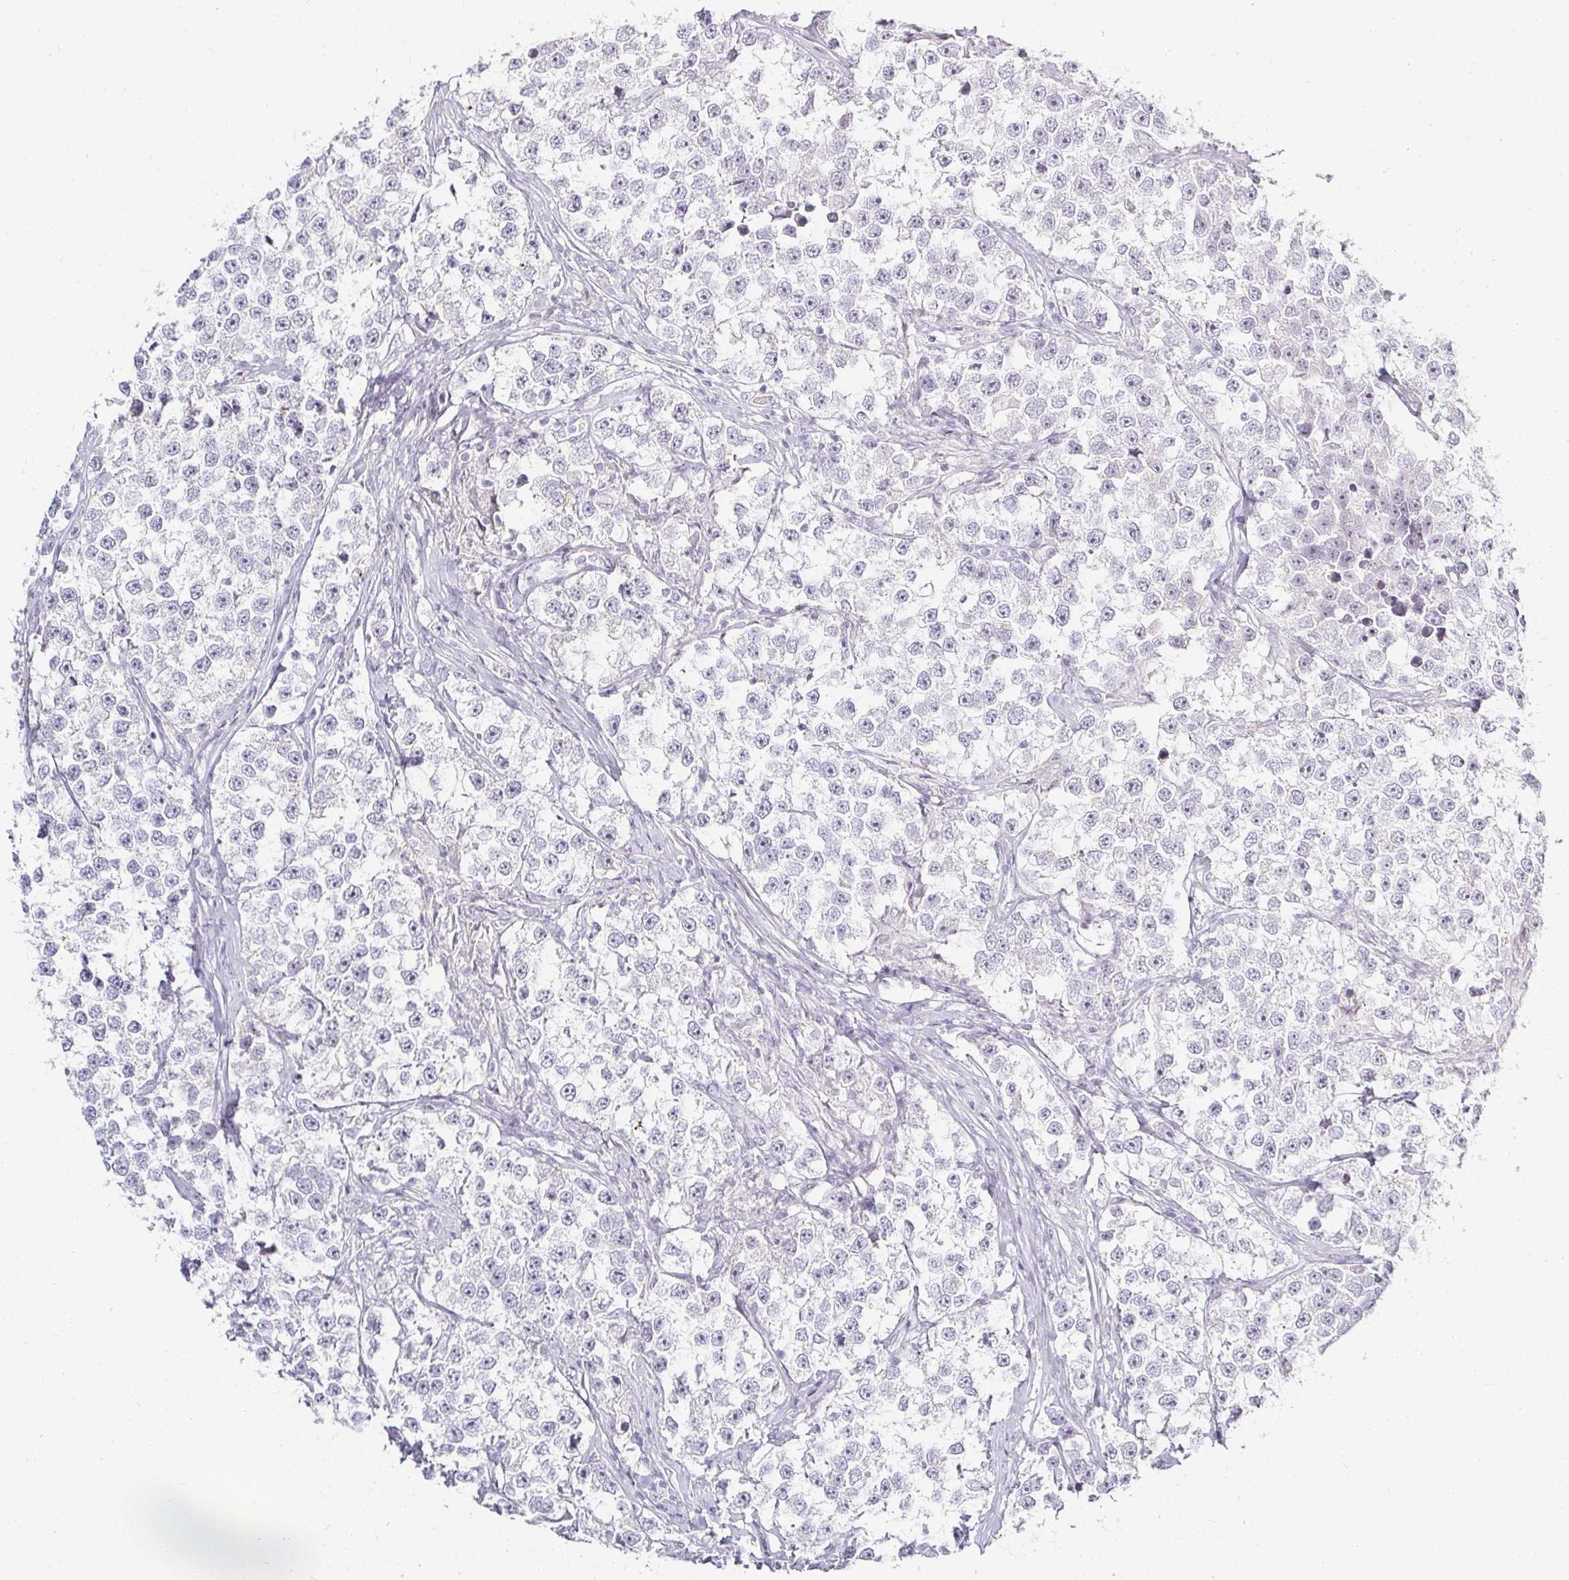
{"staining": {"intensity": "negative", "quantity": "none", "location": "none"}, "tissue": "testis cancer", "cell_type": "Tumor cells", "image_type": "cancer", "snomed": [{"axis": "morphology", "description": "Seminoma, NOS"}, {"axis": "topography", "description": "Testis"}], "caption": "This histopathology image is of testis cancer stained with immunohistochemistry to label a protein in brown with the nuclei are counter-stained blue. There is no positivity in tumor cells.", "gene": "ACAN", "patient": {"sex": "male", "age": 46}}